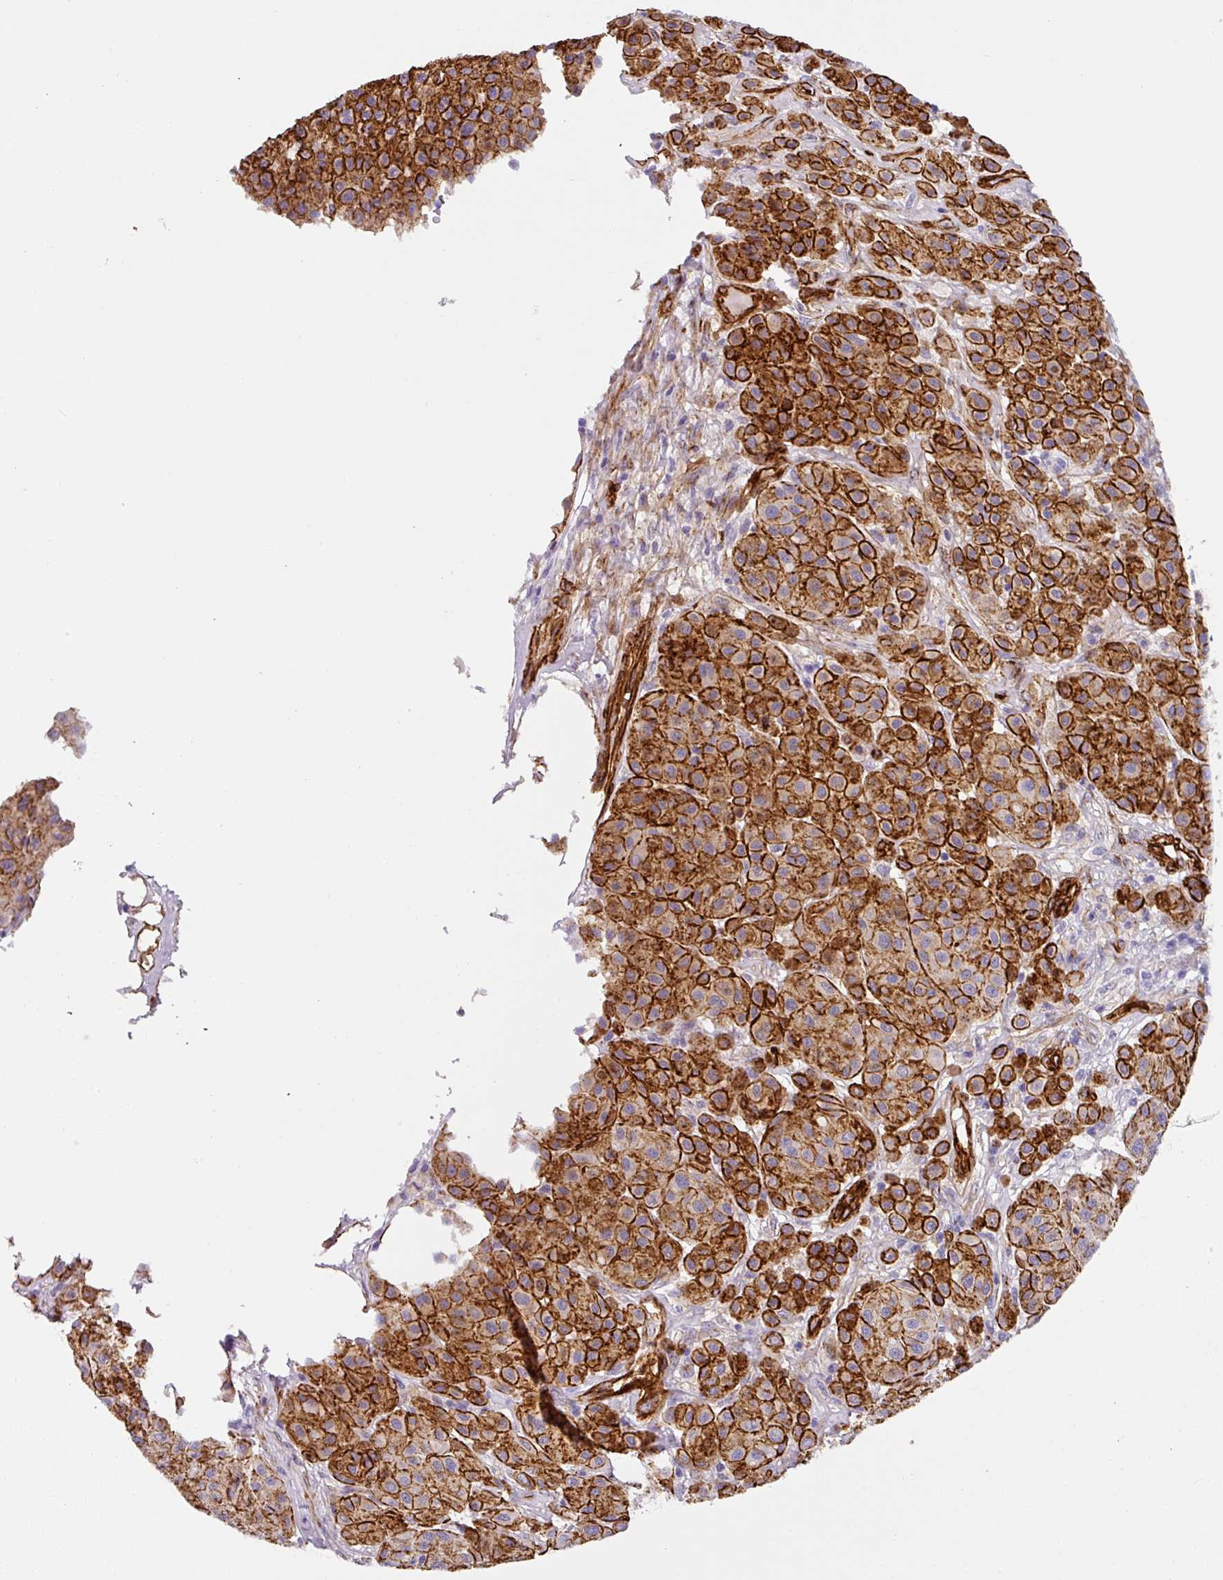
{"staining": {"intensity": "strong", "quantity": "25%-75%", "location": "cytoplasmic/membranous"}, "tissue": "melanoma", "cell_type": "Tumor cells", "image_type": "cancer", "snomed": [{"axis": "morphology", "description": "Malignant melanoma, Metastatic site"}, {"axis": "topography", "description": "Smooth muscle"}], "caption": "A brown stain labels strong cytoplasmic/membranous positivity of a protein in malignant melanoma (metastatic site) tumor cells. The staining was performed using DAB (3,3'-diaminobenzidine) to visualize the protein expression in brown, while the nuclei were stained in blue with hematoxylin (Magnification: 20x).", "gene": "SLC25A17", "patient": {"sex": "male", "age": 41}}